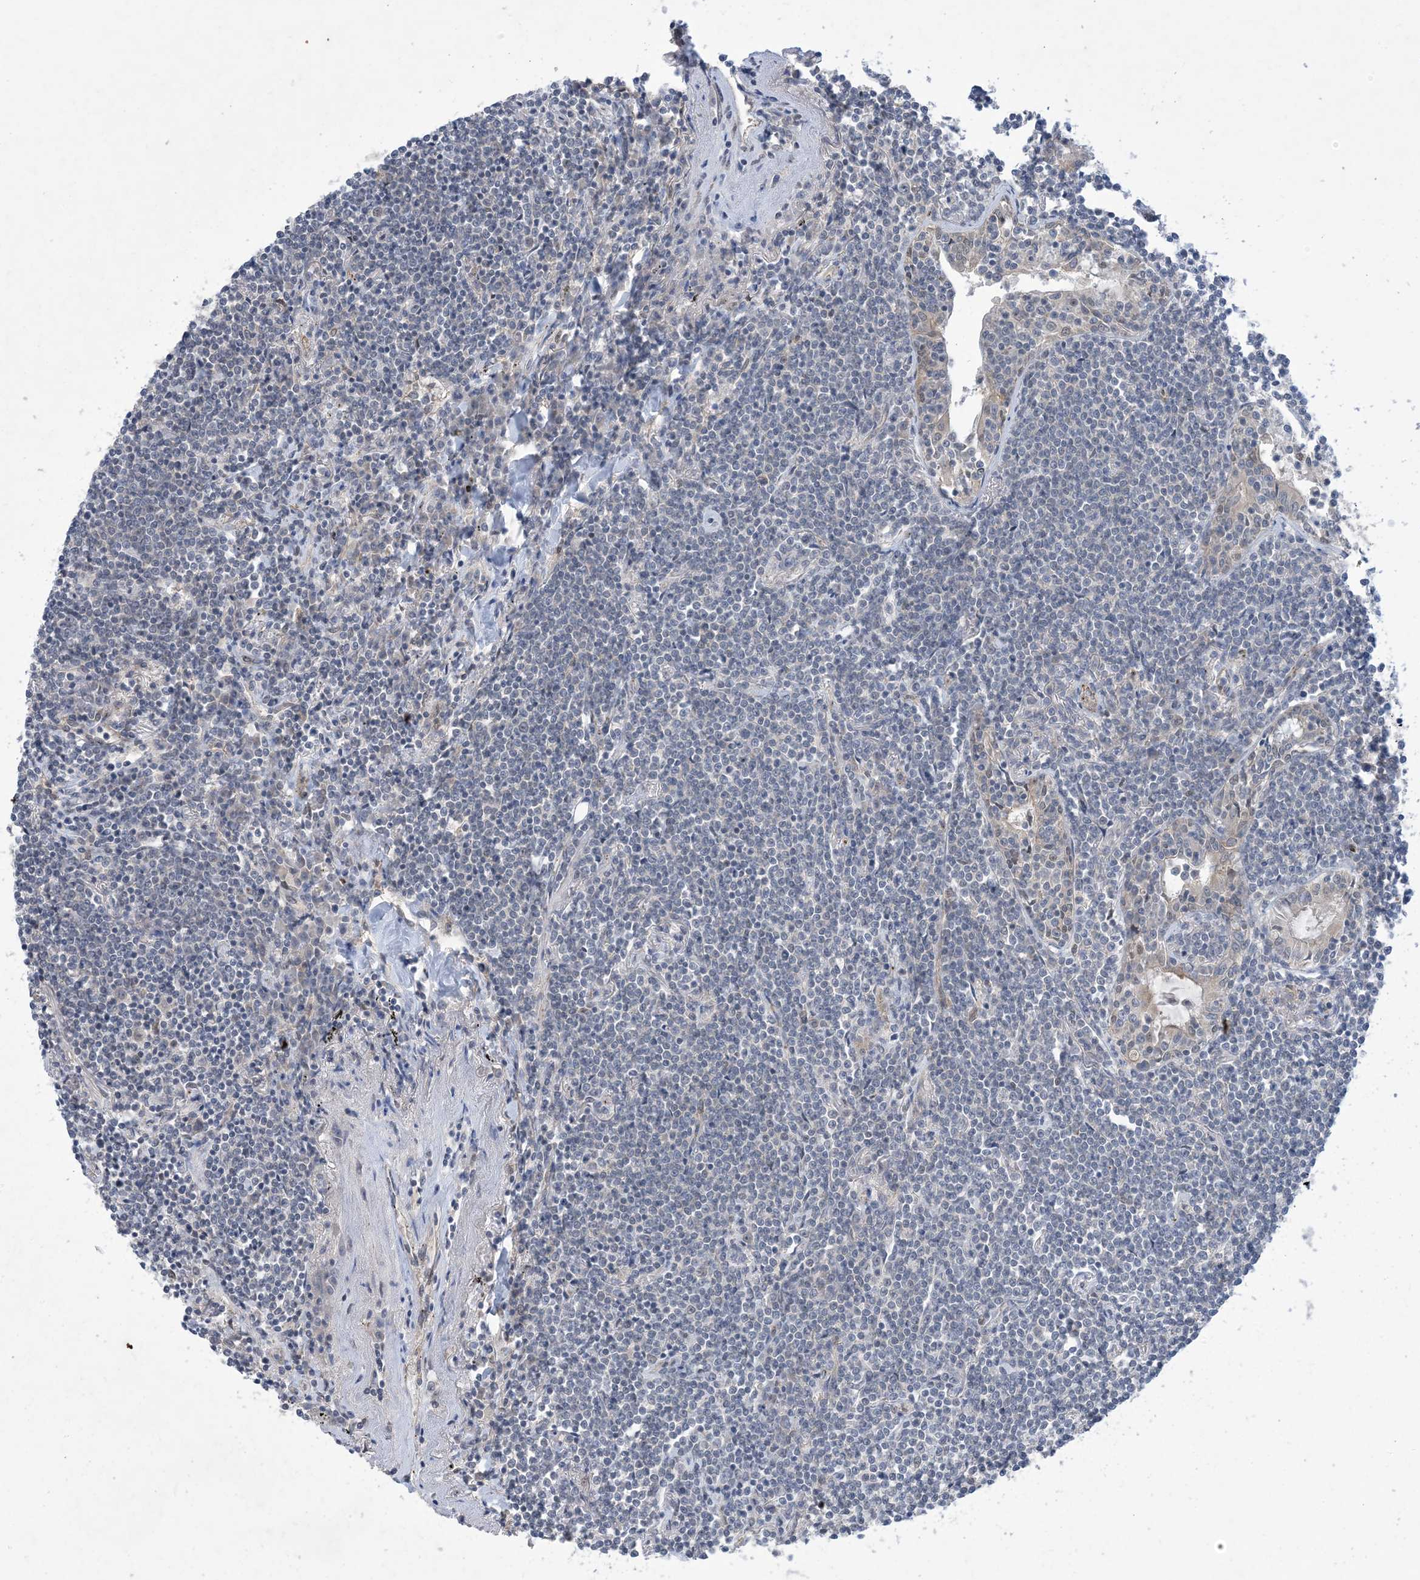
{"staining": {"intensity": "negative", "quantity": "none", "location": "none"}, "tissue": "lymphoma", "cell_type": "Tumor cells", "image_type": "cancer", "snomed": [{"axis": "morphology", "description": "Malignant lymphoma, non-Hodgkin's type, Low grade"}, {"axis": "topography", "description": "Lung"}], "caption": "Immunohistochemistry of lymphoma exhibits no staining in tumor cells.", "gene": "EHBP1", "patient": {"sex": "female", "age": 71}}